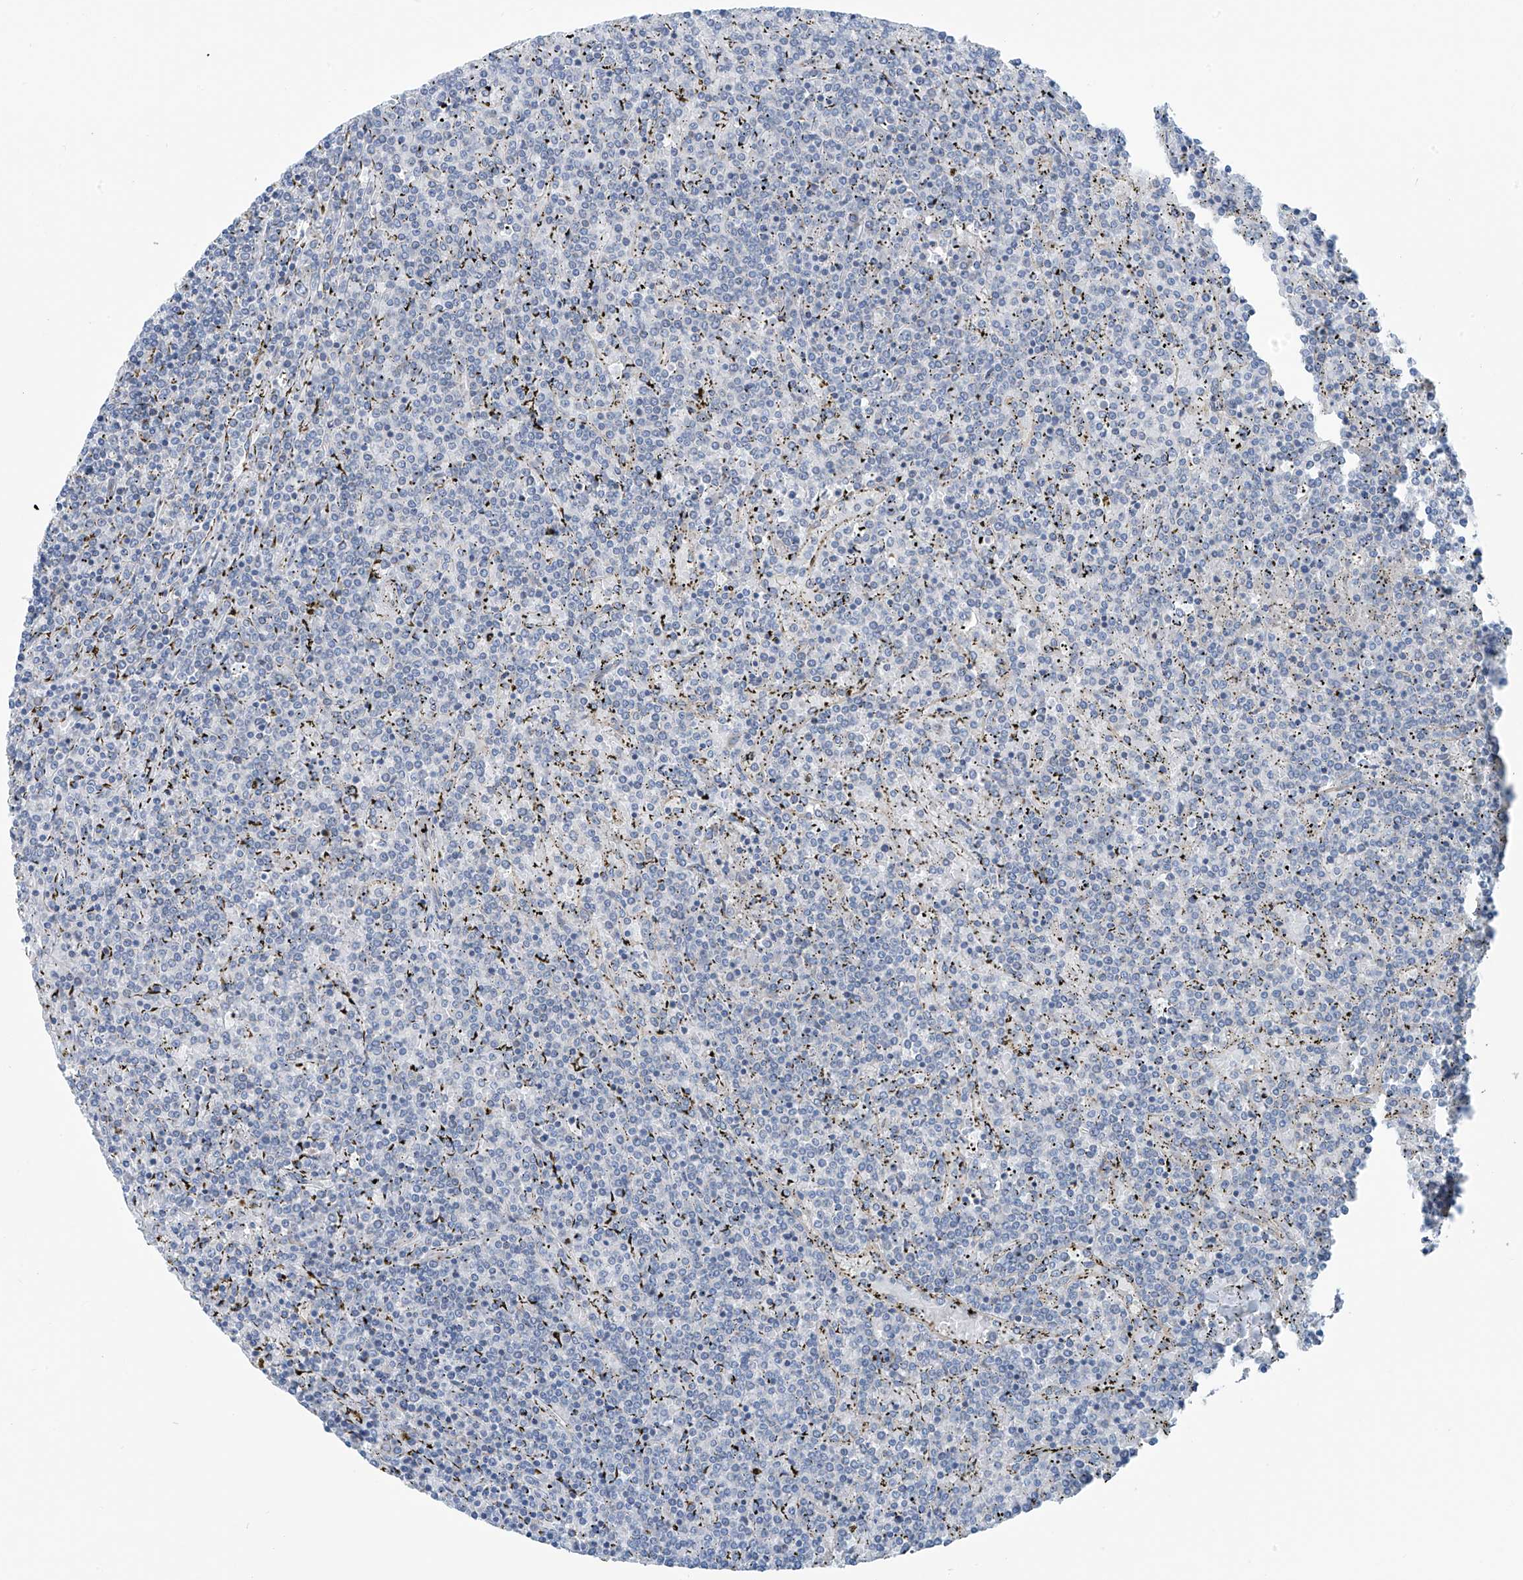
{"staining": {"intensity": "negative", "quantity": "none", "location": "none"}, "tissue": "lymphoma", "cell_type": "Tumor cells", "image_type": "cancer", "snomed": [{"axis": "morphology", "description": "Malignant lymphoma, non-Hodgkin's type, Low grade"}, {"axis": "topography", "description": "Spleen"}], "caption": "This micrograph is of low-grade malignant lymphoma, non-Hodgkin's type stained with IHC to label a protein in brown with the nuclei are counter-stained blue. There is no staining in tumor cells. (DAB immunohistochemistry, high magnification).", "gene": "RCN2", "patient": {"sex": "female", "age": 19}}